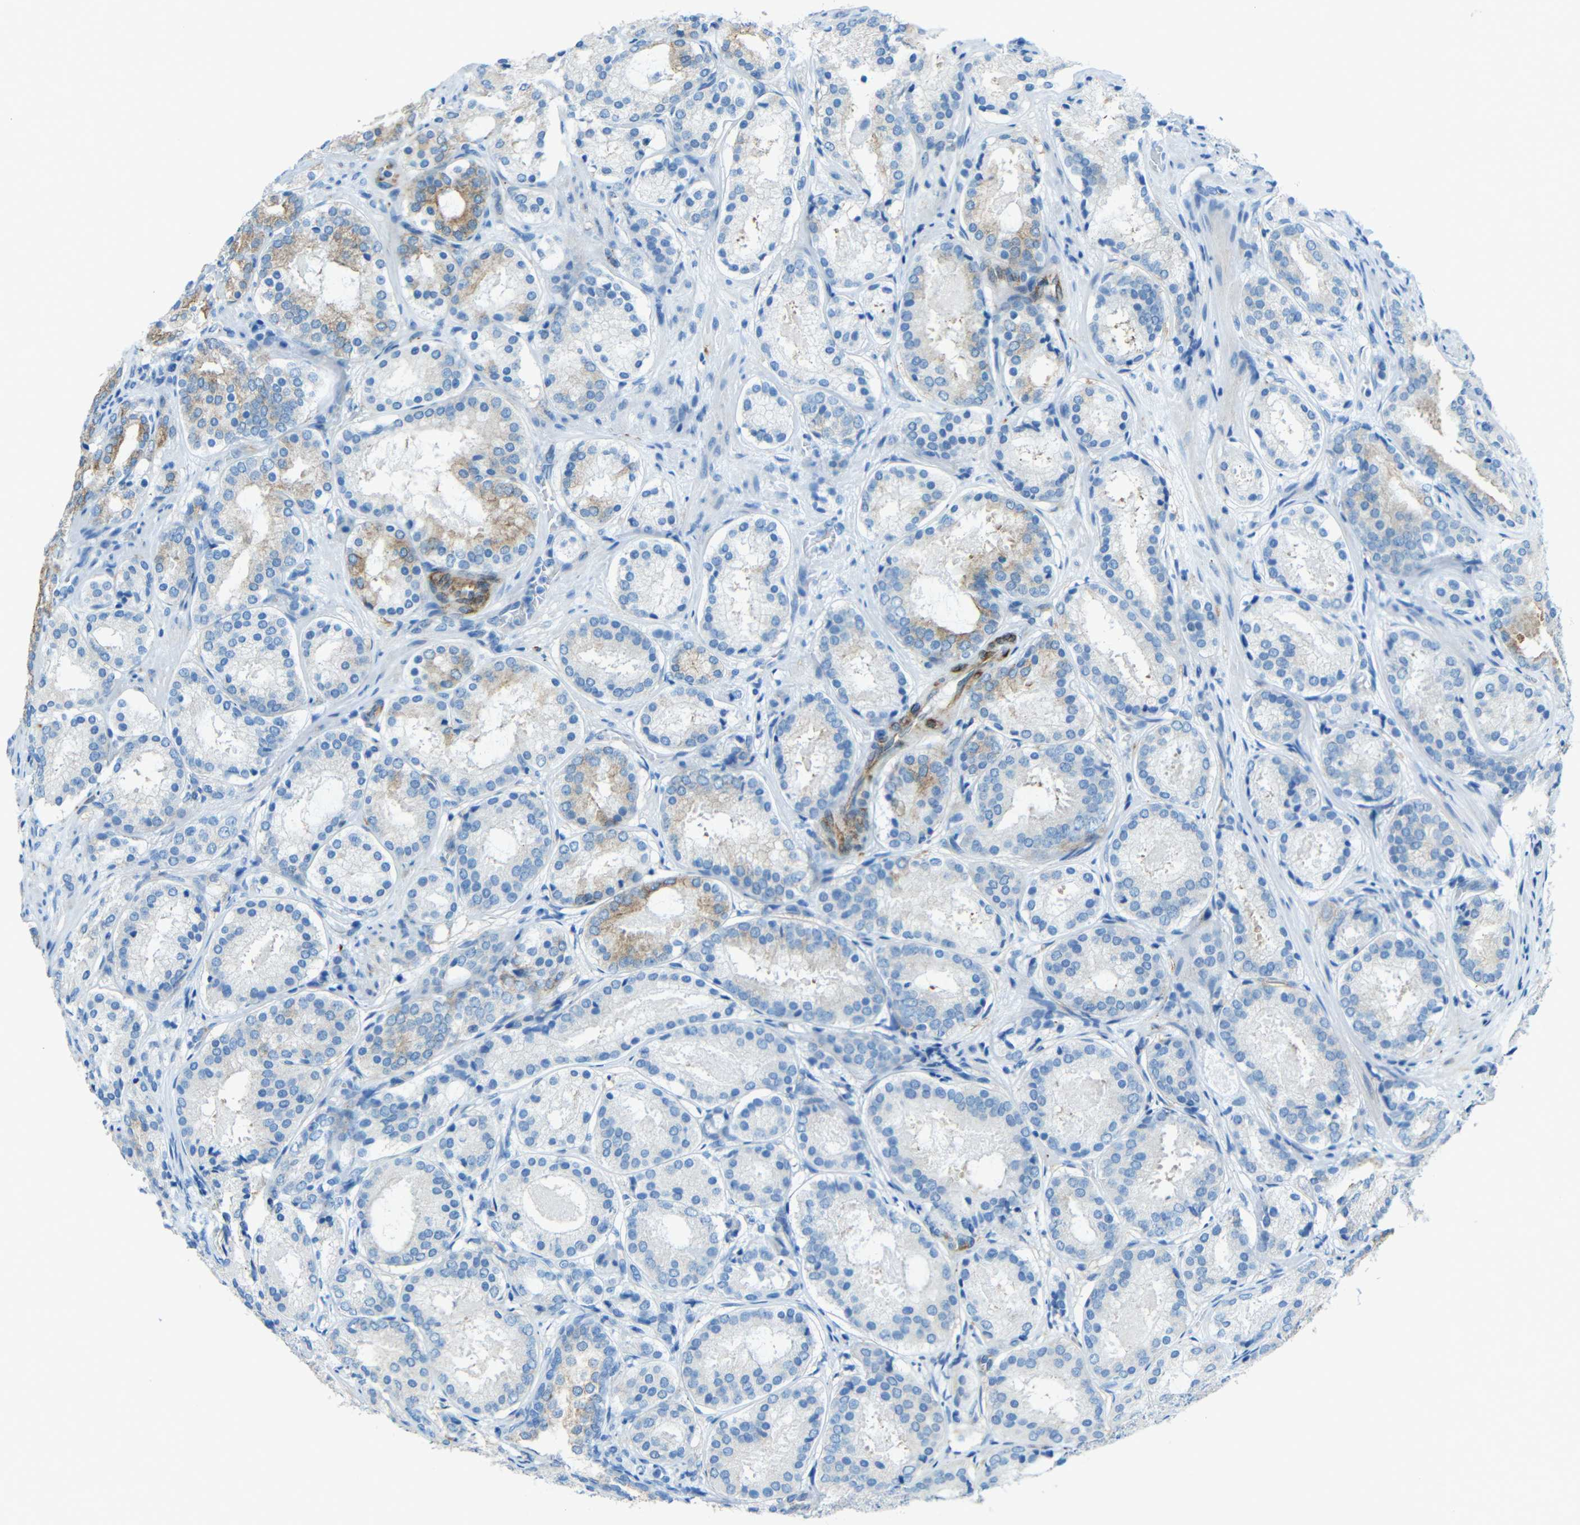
{"staining": {"intensity": "moderate", "quantity": "<25%", "location": "cytoplasmic/membranous"}, "tissue": "prostate cancer", "cell_type": "Tumor cells", "image_type": "cancer", "snomed": [{"axis": "morphology", "description": "Adenocarcinoma, Low grade"}, {"axis": "topography", "description": "Prostate"}], "caption": "A brown stain labels moderate cytoplasmic/membranous positivity of a protein in prostate cancer (adenocarcinoma (low-grade)) tumor cells.", "gene": "TUBB4B", "patient": {"sex": "male", "age": 69}}